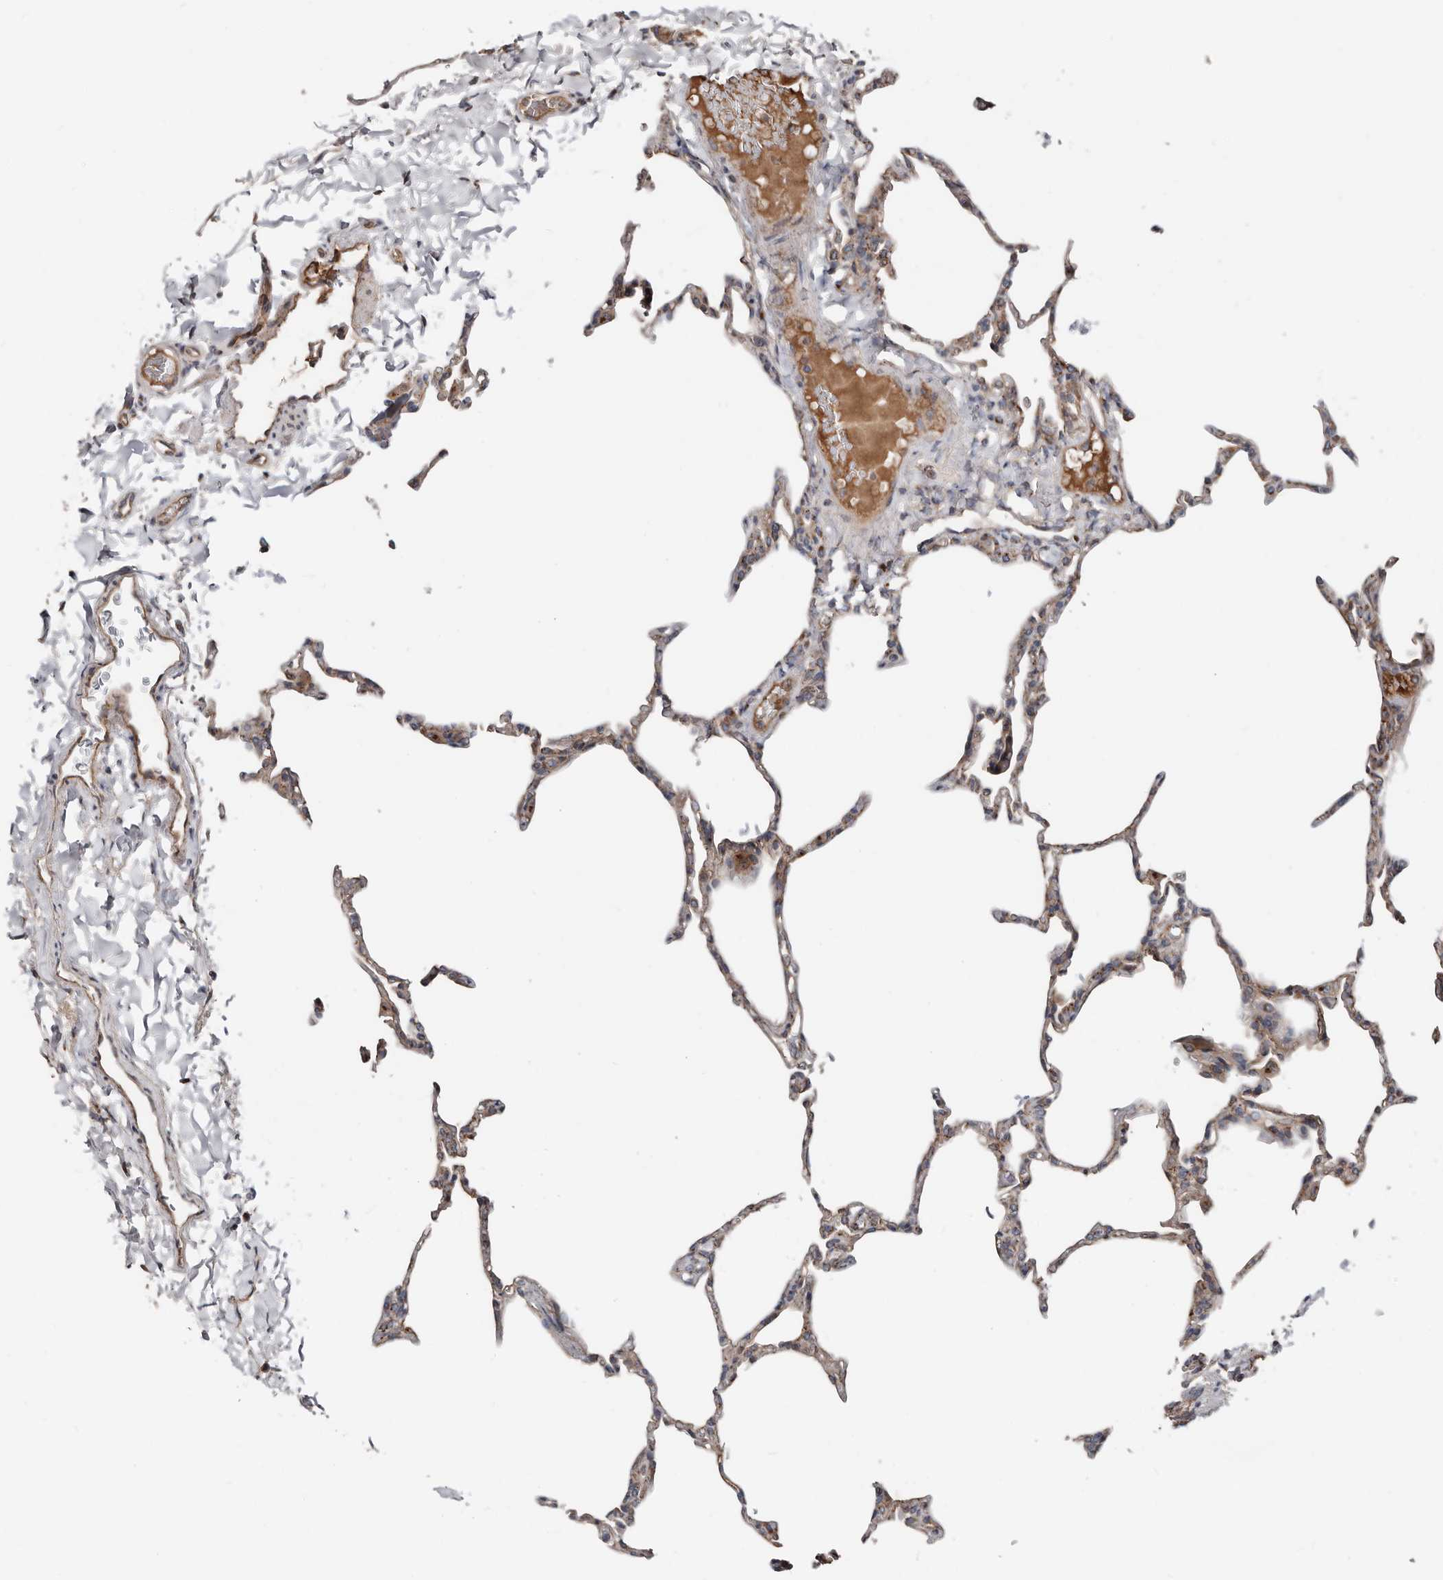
{"staining": {"intensity": "weak", "quantity": "25%-75%", "location": "cytoplasmic/membranous"}, "tissue": "lung", "cell_type": "Alveolar cells", "image_type": "normal", "snomed": [{"axis": "morphology", "description": "Normal tissue, NOS"}, {"axis": "topography", "description": "Lung"}], "caption": "DAB immunohistochemical staining of benign human lung reveals weak cytoplasmic/membranous protein expression in about 25%-75% of alveolar cells. The staining was performed using DAB (3,3'-diaminobenzidine) to visualize the protein expression in brown, while the nuclei were stained in blue with hematoxylin (Magnification: 20x).", "gene": "COG1", "patient": {"sex": "male", "age": 20}}